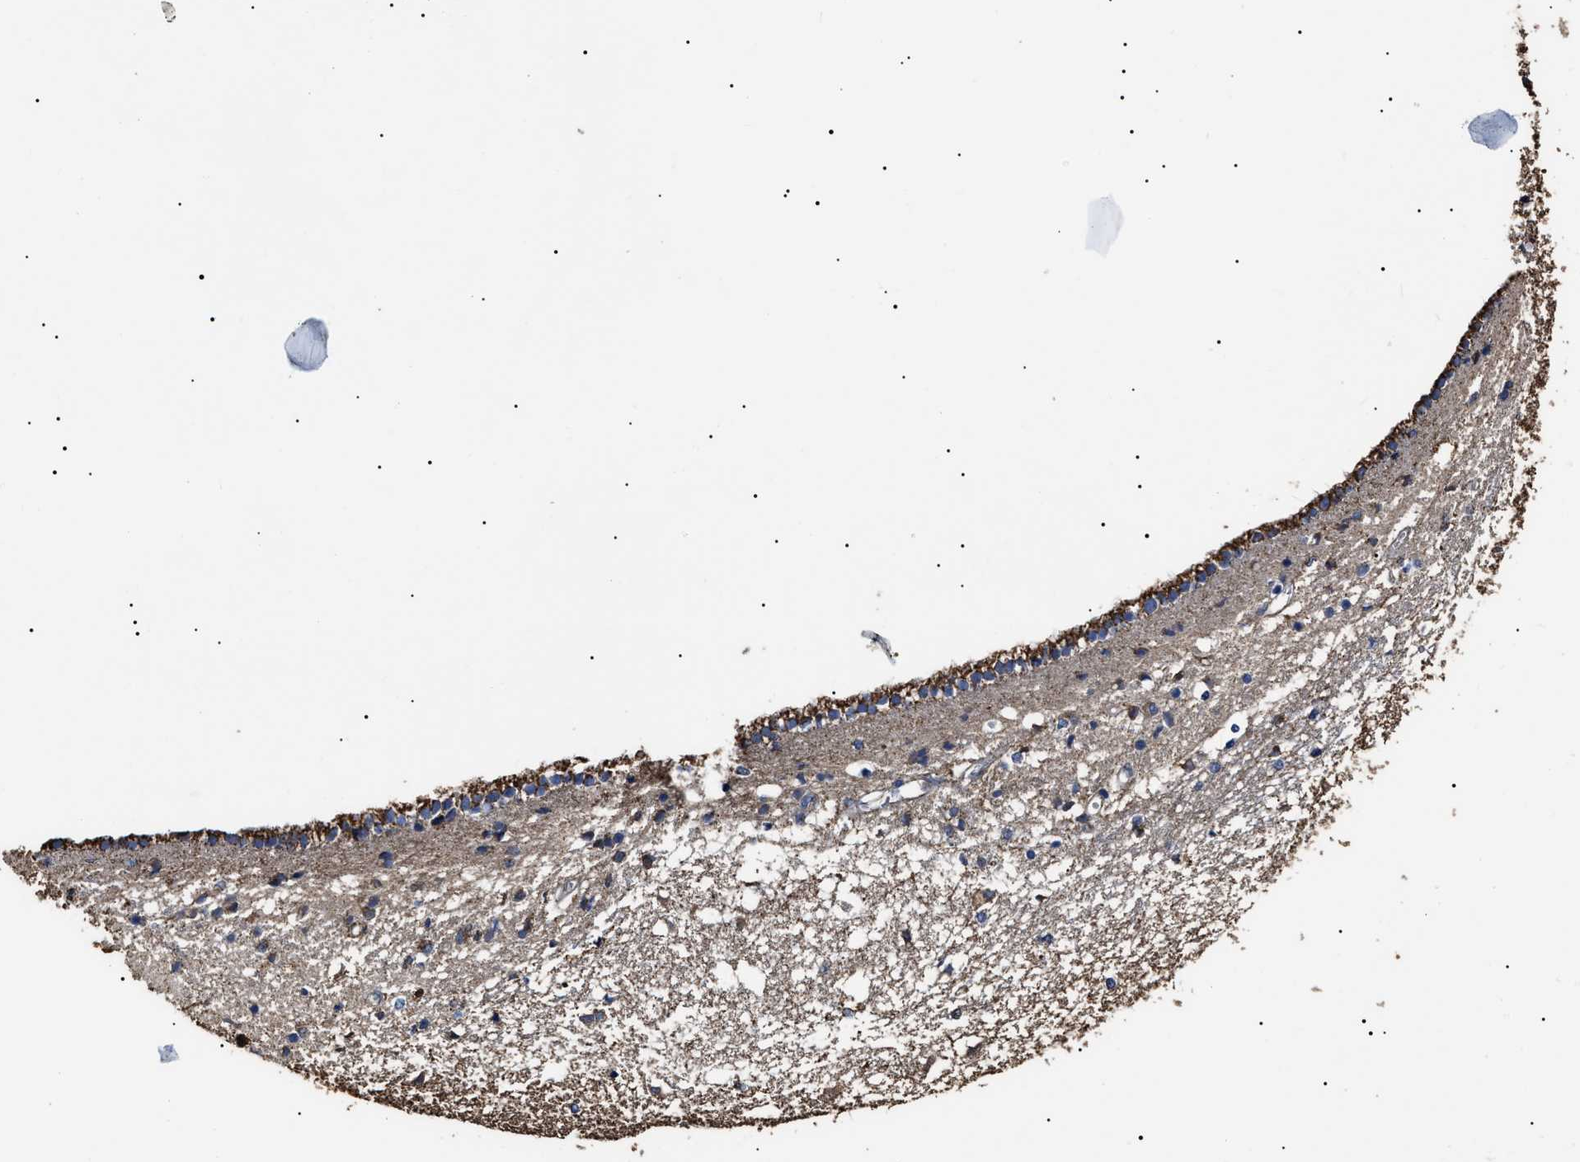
{"staining": {"intensity": "moderate", "quantity": "<25%", "location": "cytoplasmic/membranous"}, "tissue": "caudate", "cell_type": "Glial cells", "image_type": "normal", "snomed": [{"axis": "morphology", "description": "Normal tissue, NOS"}, {"axis": "topography", "description": "Lateral ventricle wall"}], "caption": "IHC staining of benign caudate, which reveals low levels of moderate cytoplasmic/membranous staining in approximately <25% of glial cells indicating moderate cytoplasmic/membranous protein positivity. The staining was performed using DAB (3,3'-diaminobenzidine) (brown) for protein detection and nuclei were counterstained in hematoxylin (blue).", "gene": "ALDH1A1", "patient": {"sex": "male", "age": 45}}